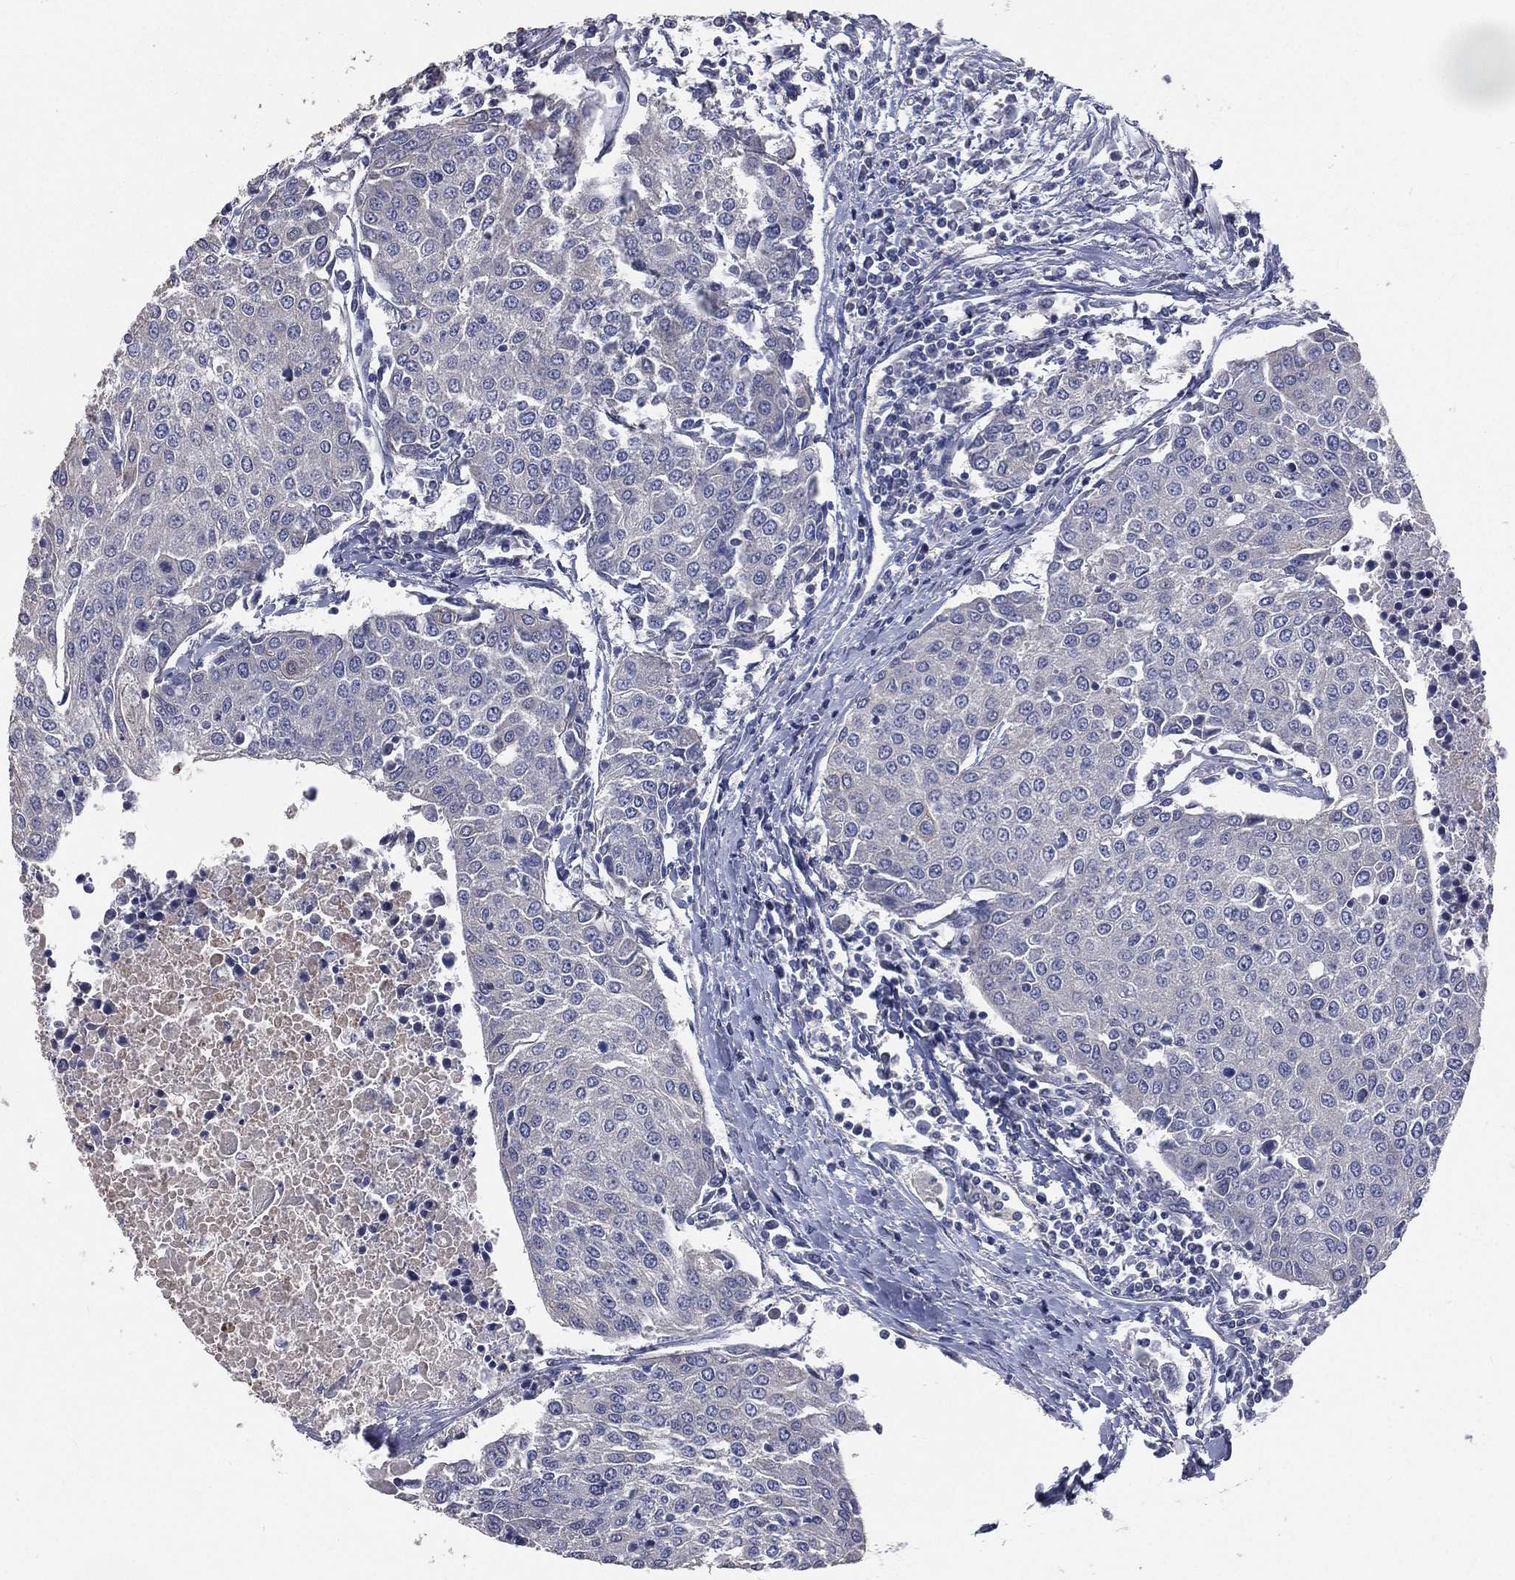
{"staining": {"intensity": "negative", "quantity": "none", "location": "none"}, "tissue": "urothelial cancer", "cell_type": "Tumor cells", "image_type": "cancer", "snomed": [{"axis": "morphology", "description": "Urothelial carcinoma, High grade"}, {"axis": "topography", "description": "Urinary bladder"}], "caption": "Urothelial cancer was stained to show a protein in brown. There is no significant staining in tumor cells.", "gene": "CROCC", "patient": {"sex": "female", "age": 85}}